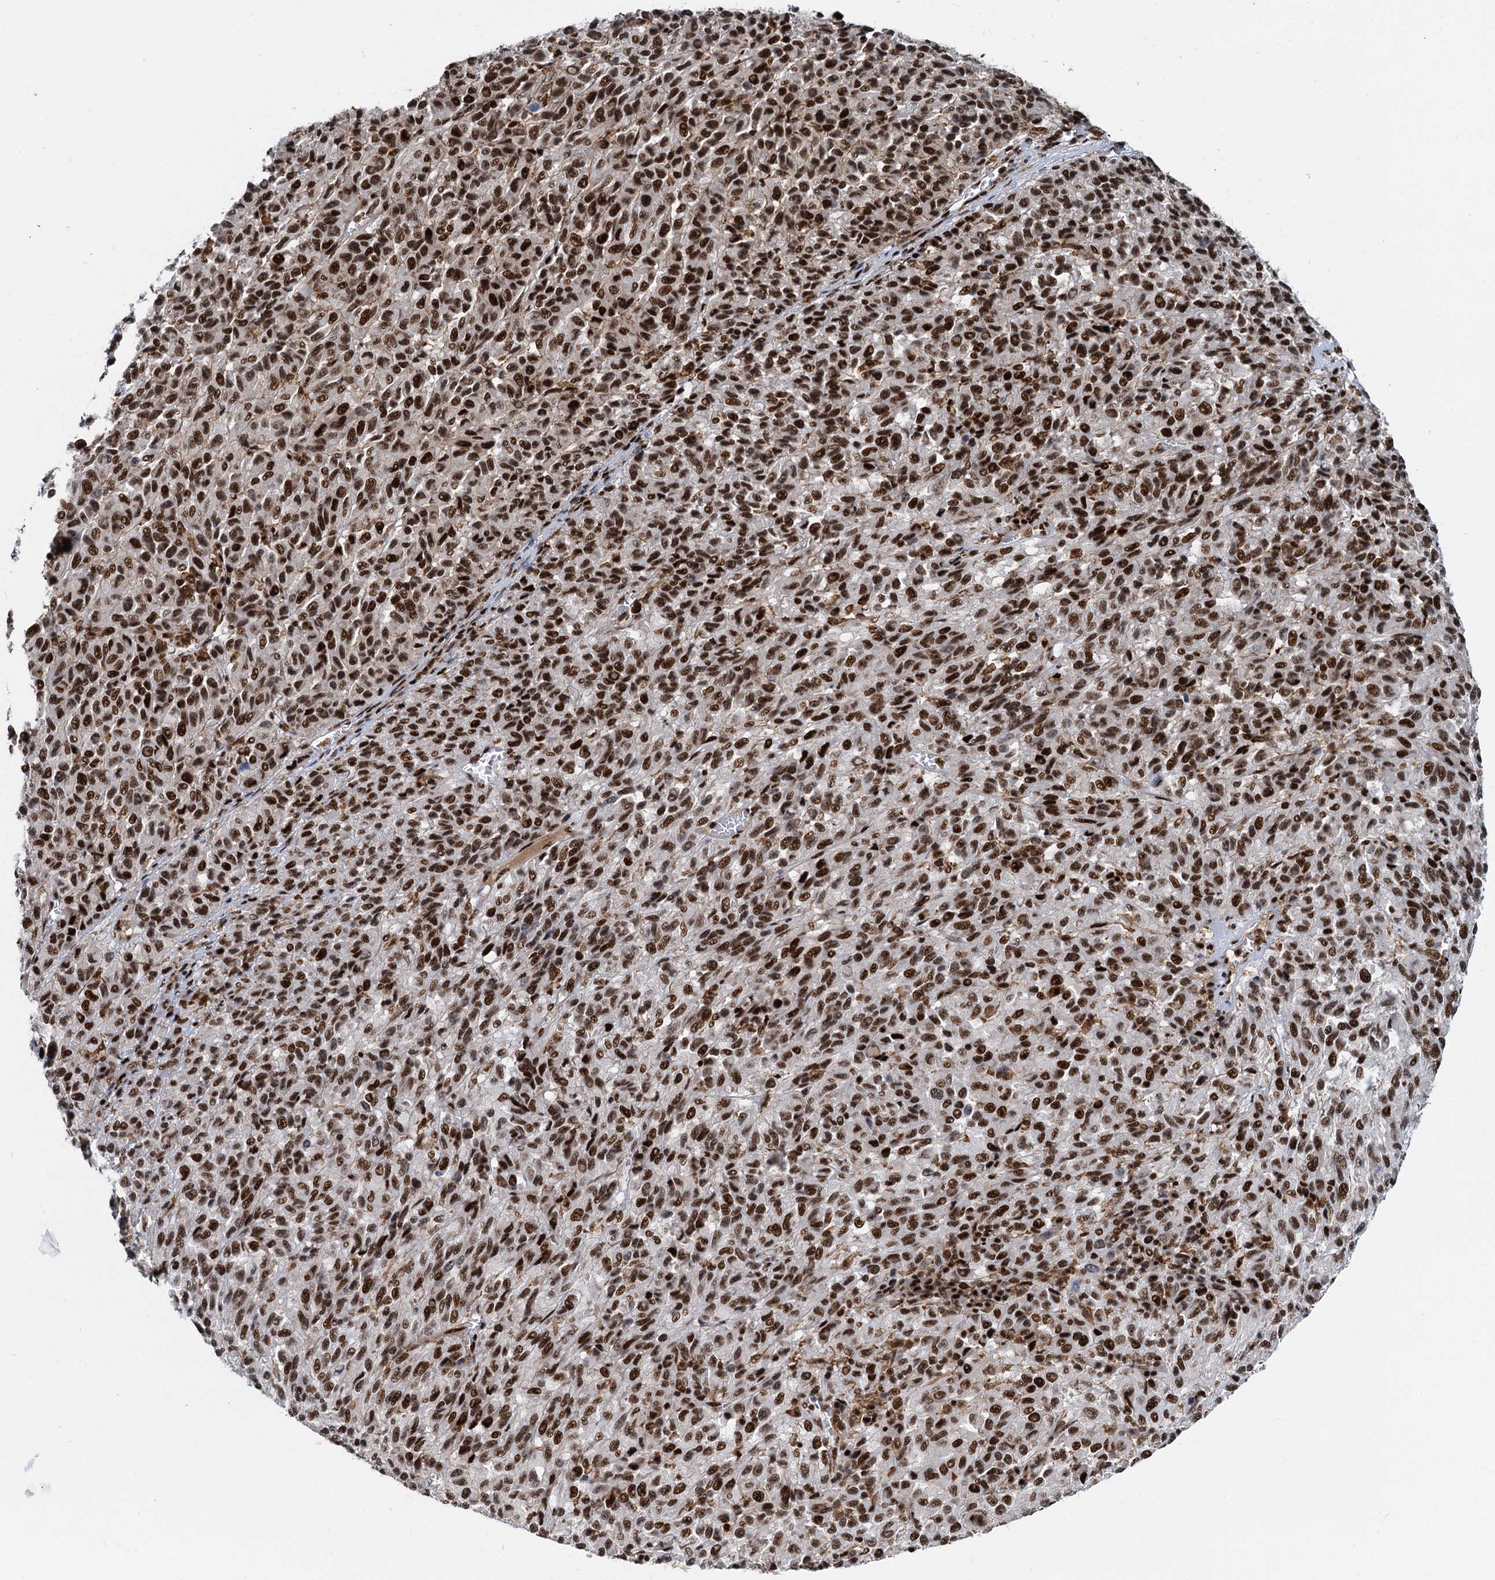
{"staining": {"intensity": "strong", "quantity": ">75%", "location": "nuclear"}, "tissue": "melanoma", "cell_type": "Tumor cells", "image_type": "cancer", "snomed": [{"axis": "morphology", "description": "Malignant melanoma, Metastatic site"}, {"axis": "topography", "description": "Lung"}], "caption": "Immunohistochemical staining of human malignant melanoma (metastatic site) reveals high levels of strong nuclear expression in about >75% of tumor cells.", "gene": "RBM26", "patient": {"sex": "male", "age": 64}}